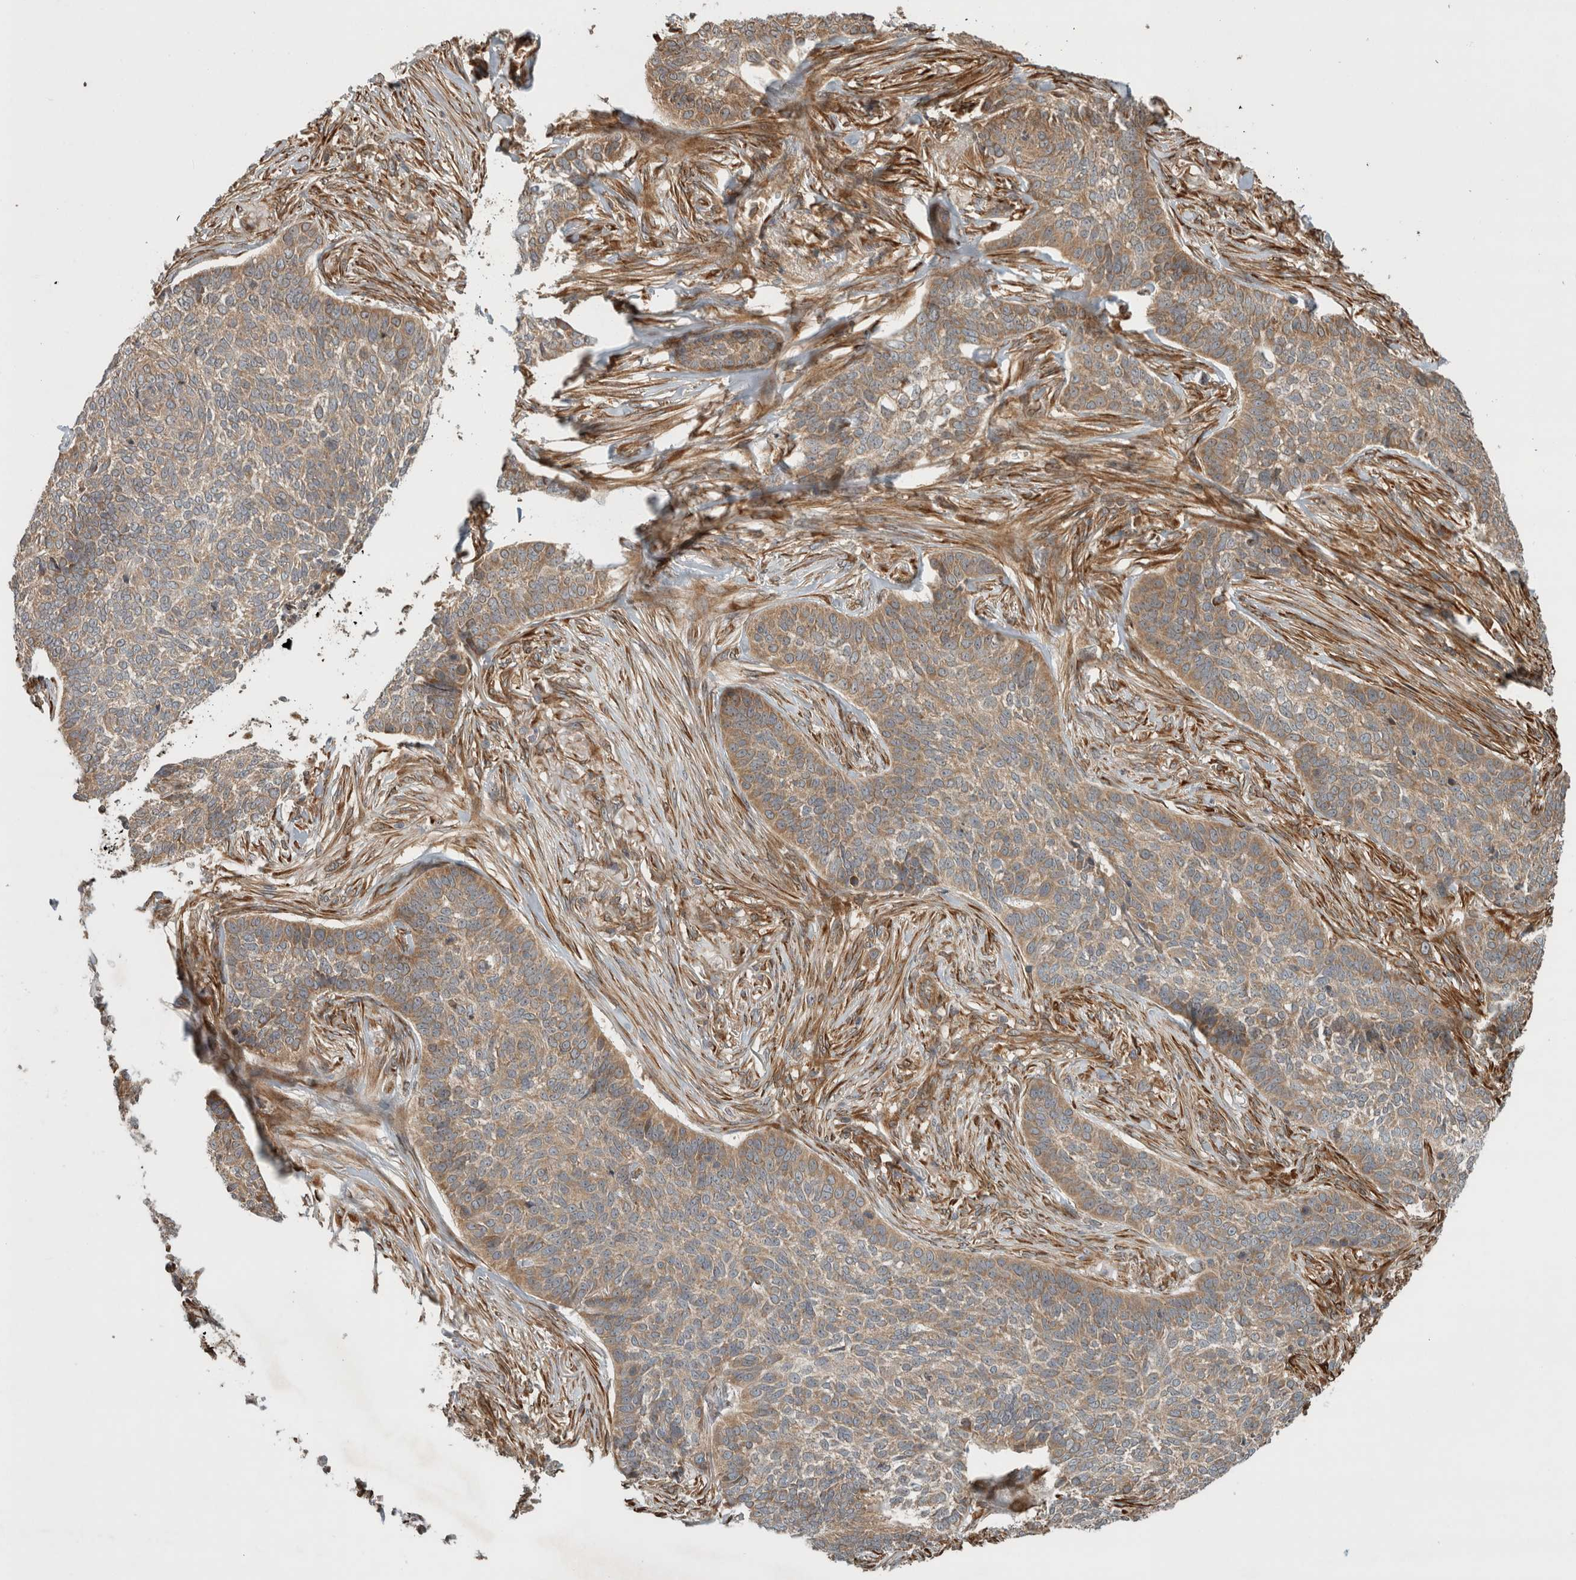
{"staining": {"intensity": "moderate", "quantity": ">75%", "location": "cytoplasmic/membranous"}, "tissue": "skin cancer", "cell_type": "Tumor cells", "image_type": "cancer", "snomed": [{"axis": "morphology", "description": "Basal cell carcinoma"}, {"axis": "topography", "description": "Skin"}], "caption": "Skin basal cell carcinoma was stained to show a protein in brown. There is medium levels of moderate cytoplasmic/membranous expression in about >75% of tumor cells.", "gene": "TUBD1", "patient": {"sex": "male", "age": 85}}